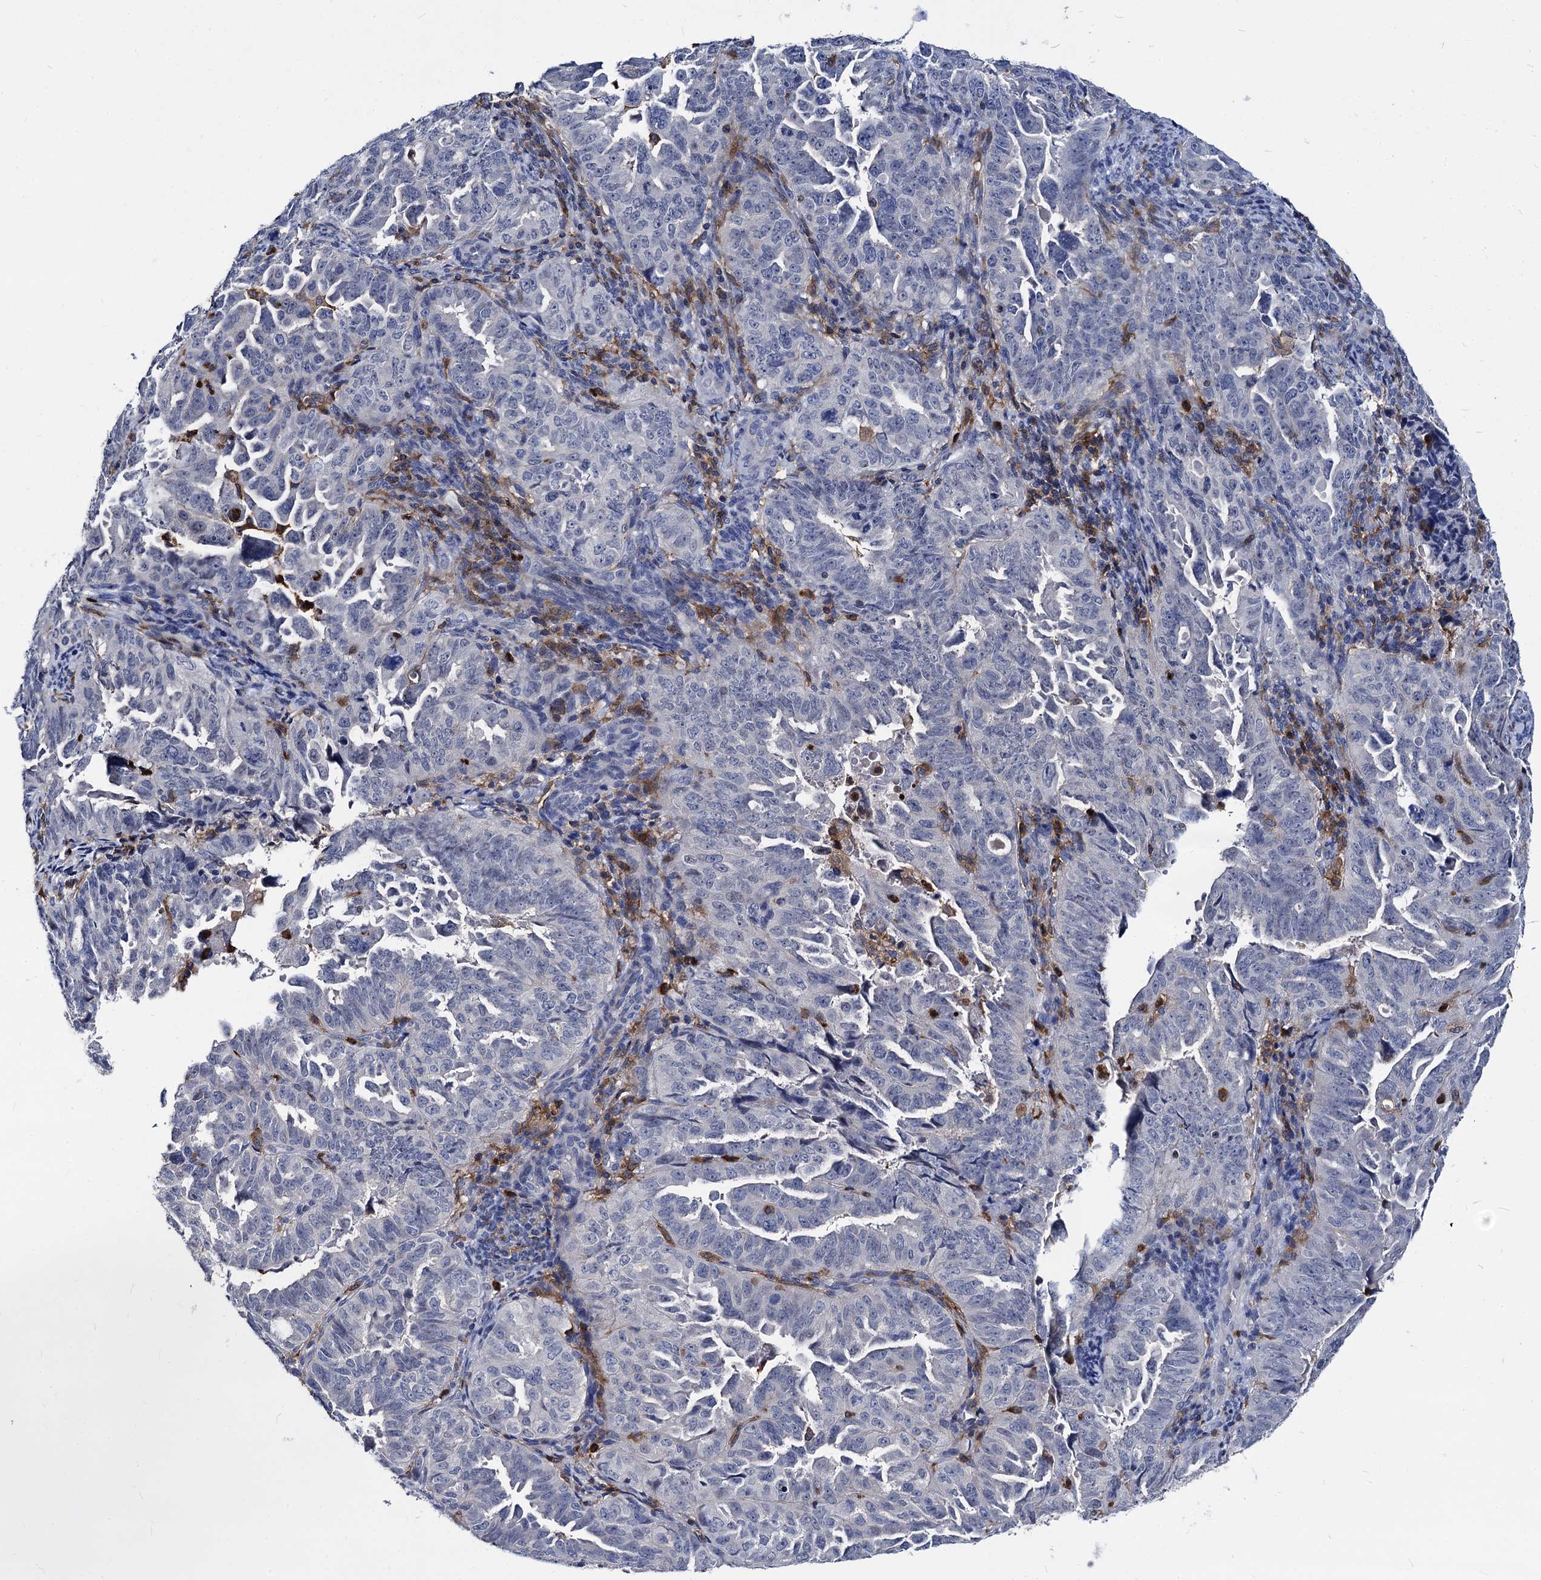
{"staining": {"intensity": "negative", "quantity": "none", "location": "none"}, "tissue": "endometrial cancer", "cell_type": "Tumor cells", "image_type": "cancer", "snomed": [{"axis": "morphology", "description": "Adenocarcinoma, NOS"}, {"axis": "topography", "description": "Endometrium"}], "caption": "Tumor cells are negative for protein expression in human endometrial cancer (adenocarcinoma).", "gene": "RHOG", "patient": {"sex": "female", "age": 65}}